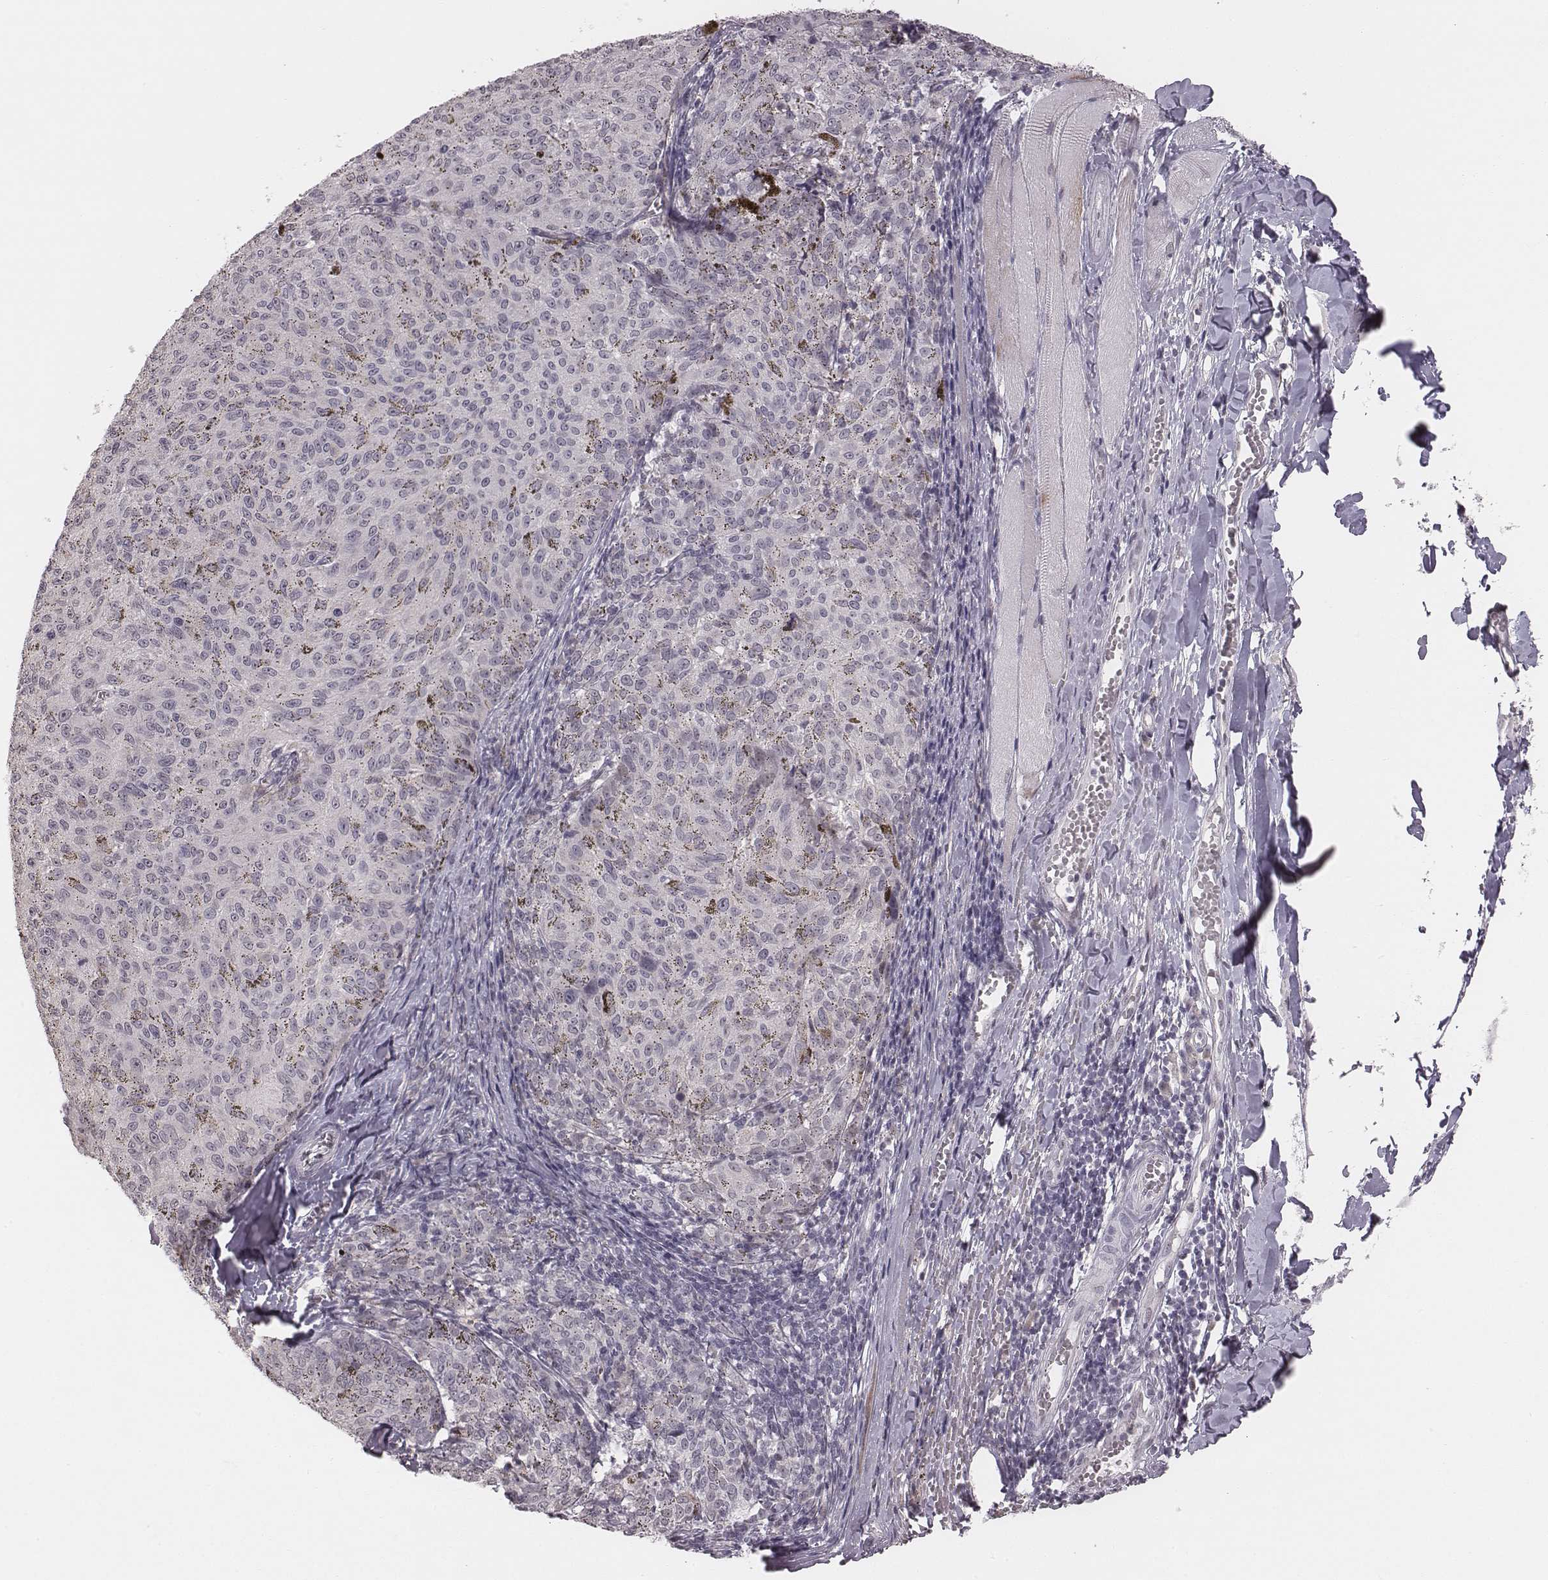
{"staining": {"intensity": "negative", "quantity": "none", "location": "none"}, "tissue": "melanoma", "cell_type": "Tumor cells", "image_type": "cancer", "snomed": [{"axis": "morphology", "description": "Malignant melanoma, NOS"}, {"axis": "topography", "description": "Skin"}], "caption": "An immunohistochemistry photomicrograph of melanoma is shown. There is no staining in tumor cells of melanoma.", "gene": "RPGRIP1", "patient": {"sex": "female", "age": 72}}